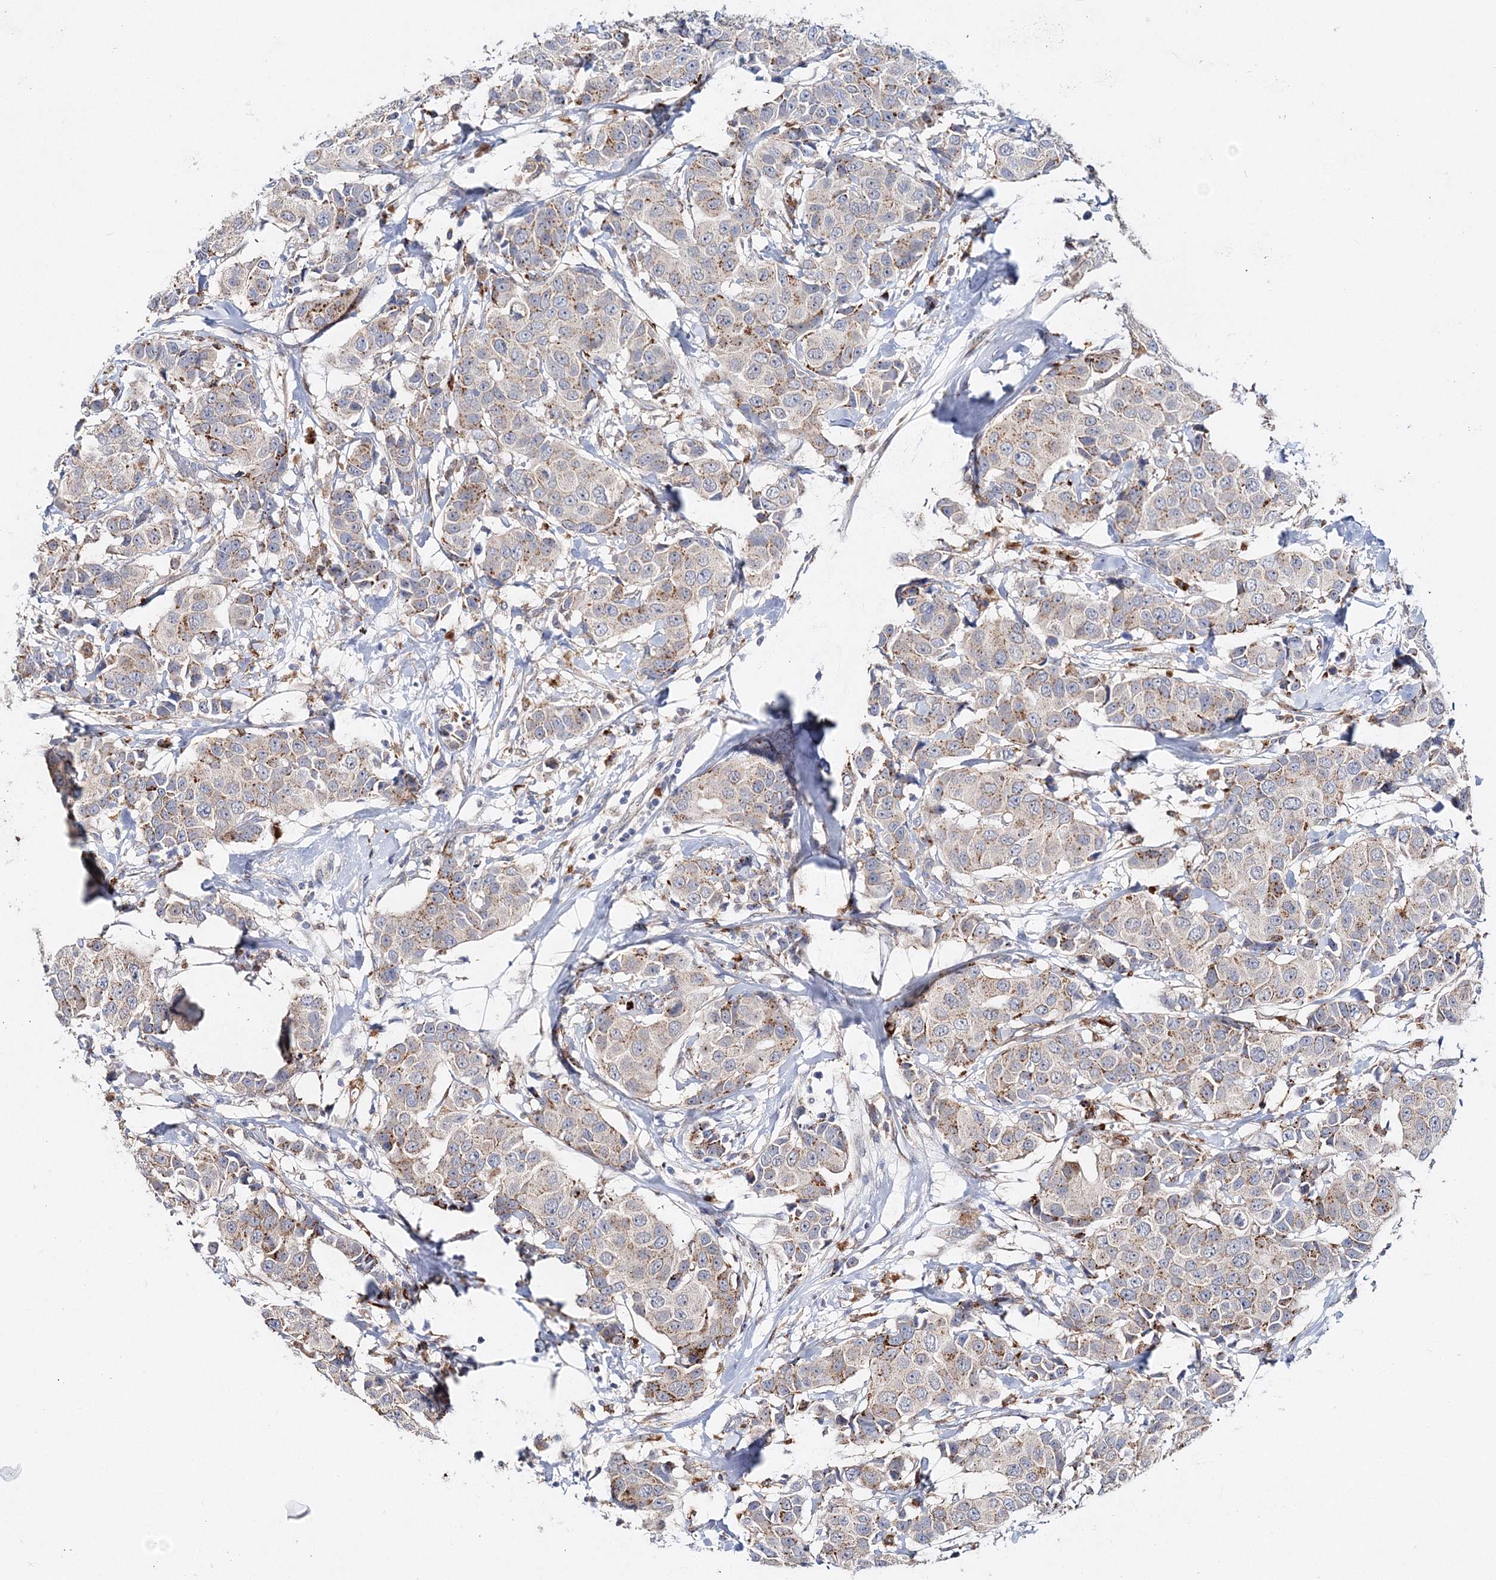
{"staining": {"intensity": "moderate", "quantity": "25%-75%", "location": "cytoplasmic/membranous"}, "tissue": "breast cancer", "cell_type": "Tumor cells", "image_type": "cancer", "snomed": [{"axis": "morphology", "description": "Normal tissue, NOS"}, {"axis": "morphology", "description": "Duct carcinoma"}, {"axis": "topography", "description": "Breast"}], "caption": "Invasive ductal carcinoma (breast) was stained to show a protein in brown. There is medium levels of moderate cytoplasmic/membranous staining in about 25%-75% of tumor cells. (DAB IHC with brightfield microscopy, high magnification).", "gene": "C3orf38", "patient": {"sex": "female", "age": 39}}